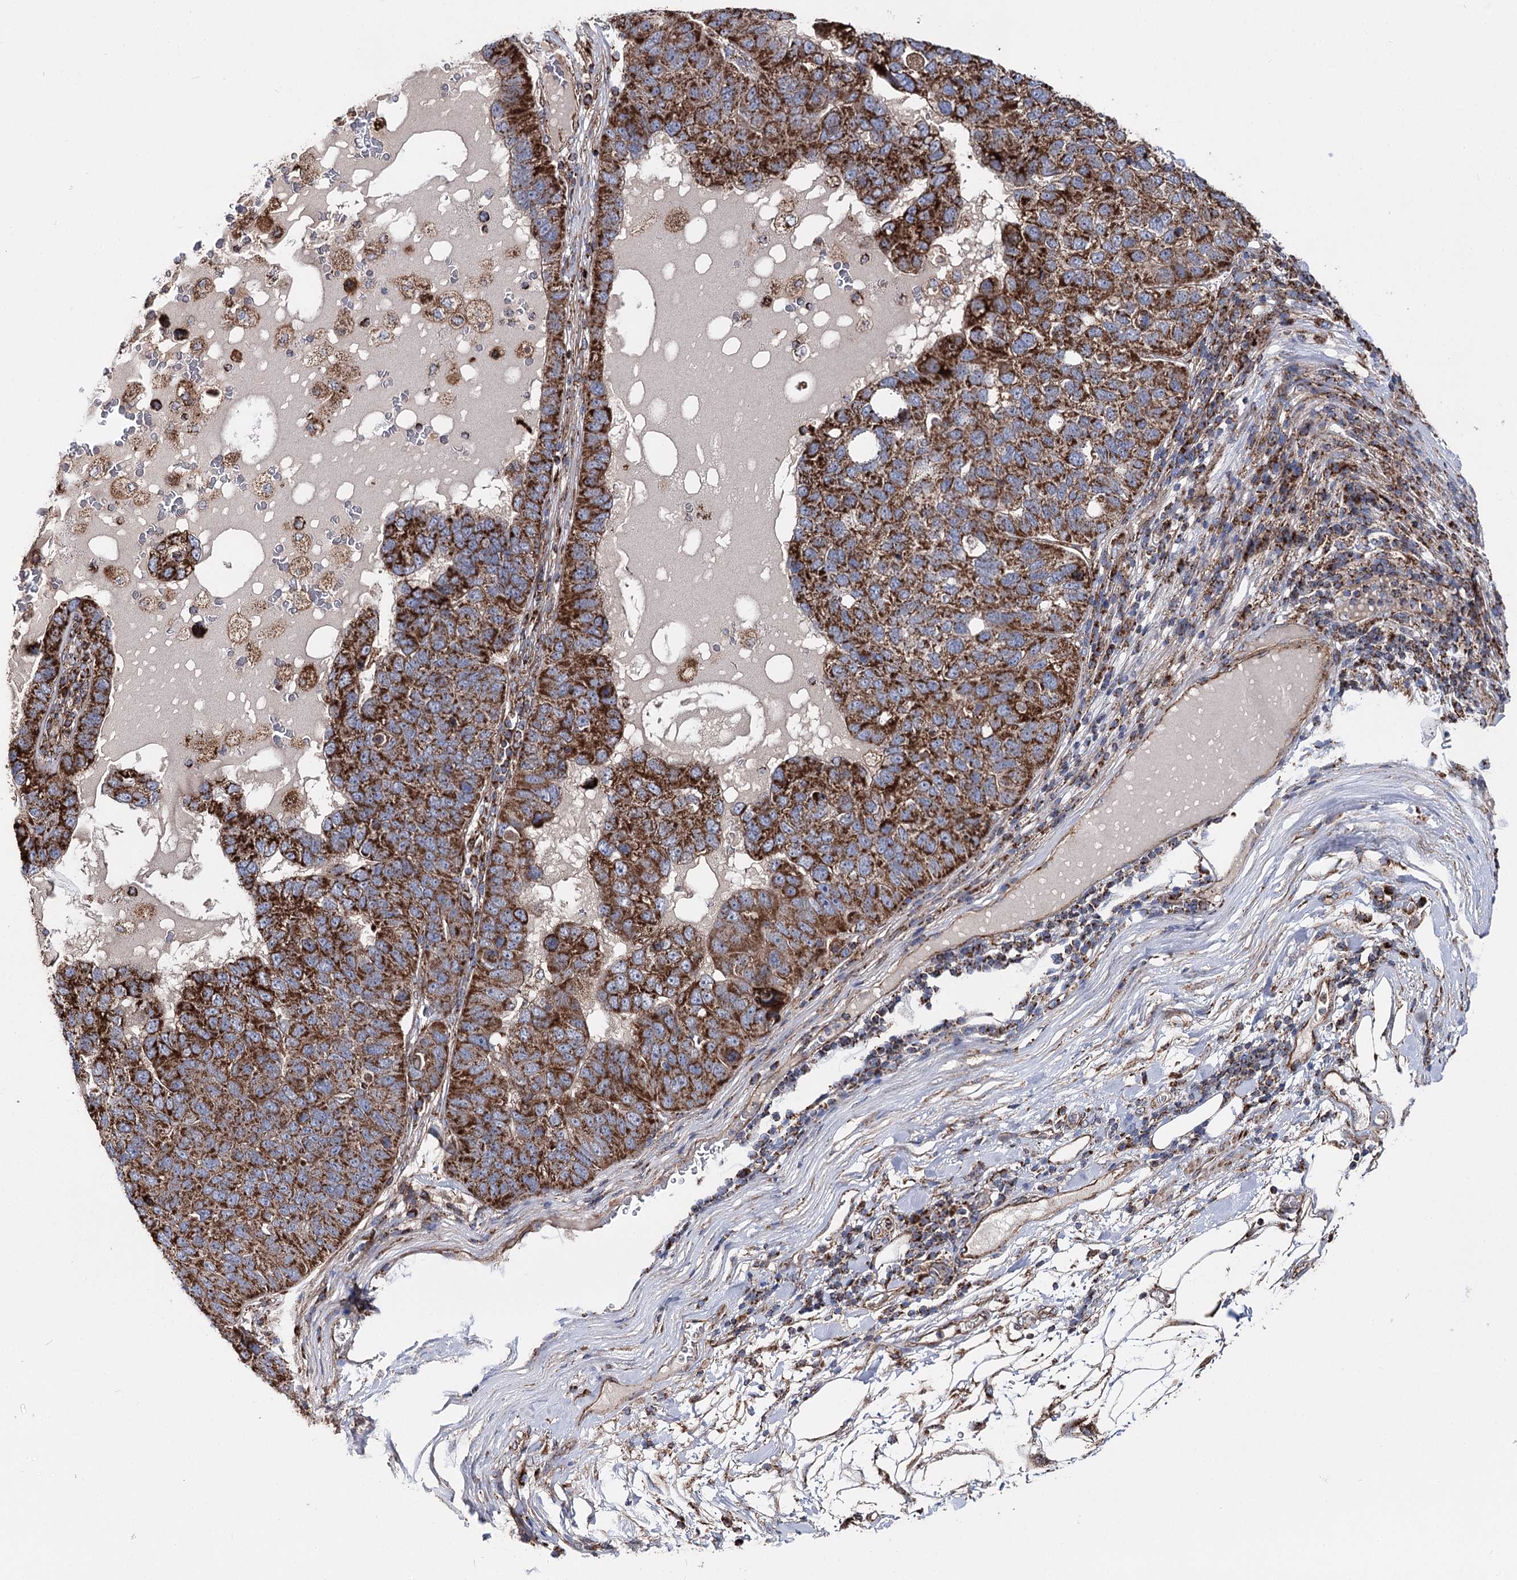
{"staining": {"intensity": "strong", "quantity": ">75%", "location": "cytoplasmic/membranous"}, "tissue": "pancreatic cancer", "cell_type": "Tumor cells", "image_type": "cancer", "snomed": [{"axis": "morphology", "description": "Adenocarcinoma, NOS"}, {"axis": "topography", "description": "Pancreas"}], "caption": "The histopathology image displays staining of adenocarcinoma (pancreatic), revealing strong cytoplasmic/membranous protein expression (brown color) within tumor cells.", "gene": "MSANTD2", "patient": {"sex": "female", "age": 61}}